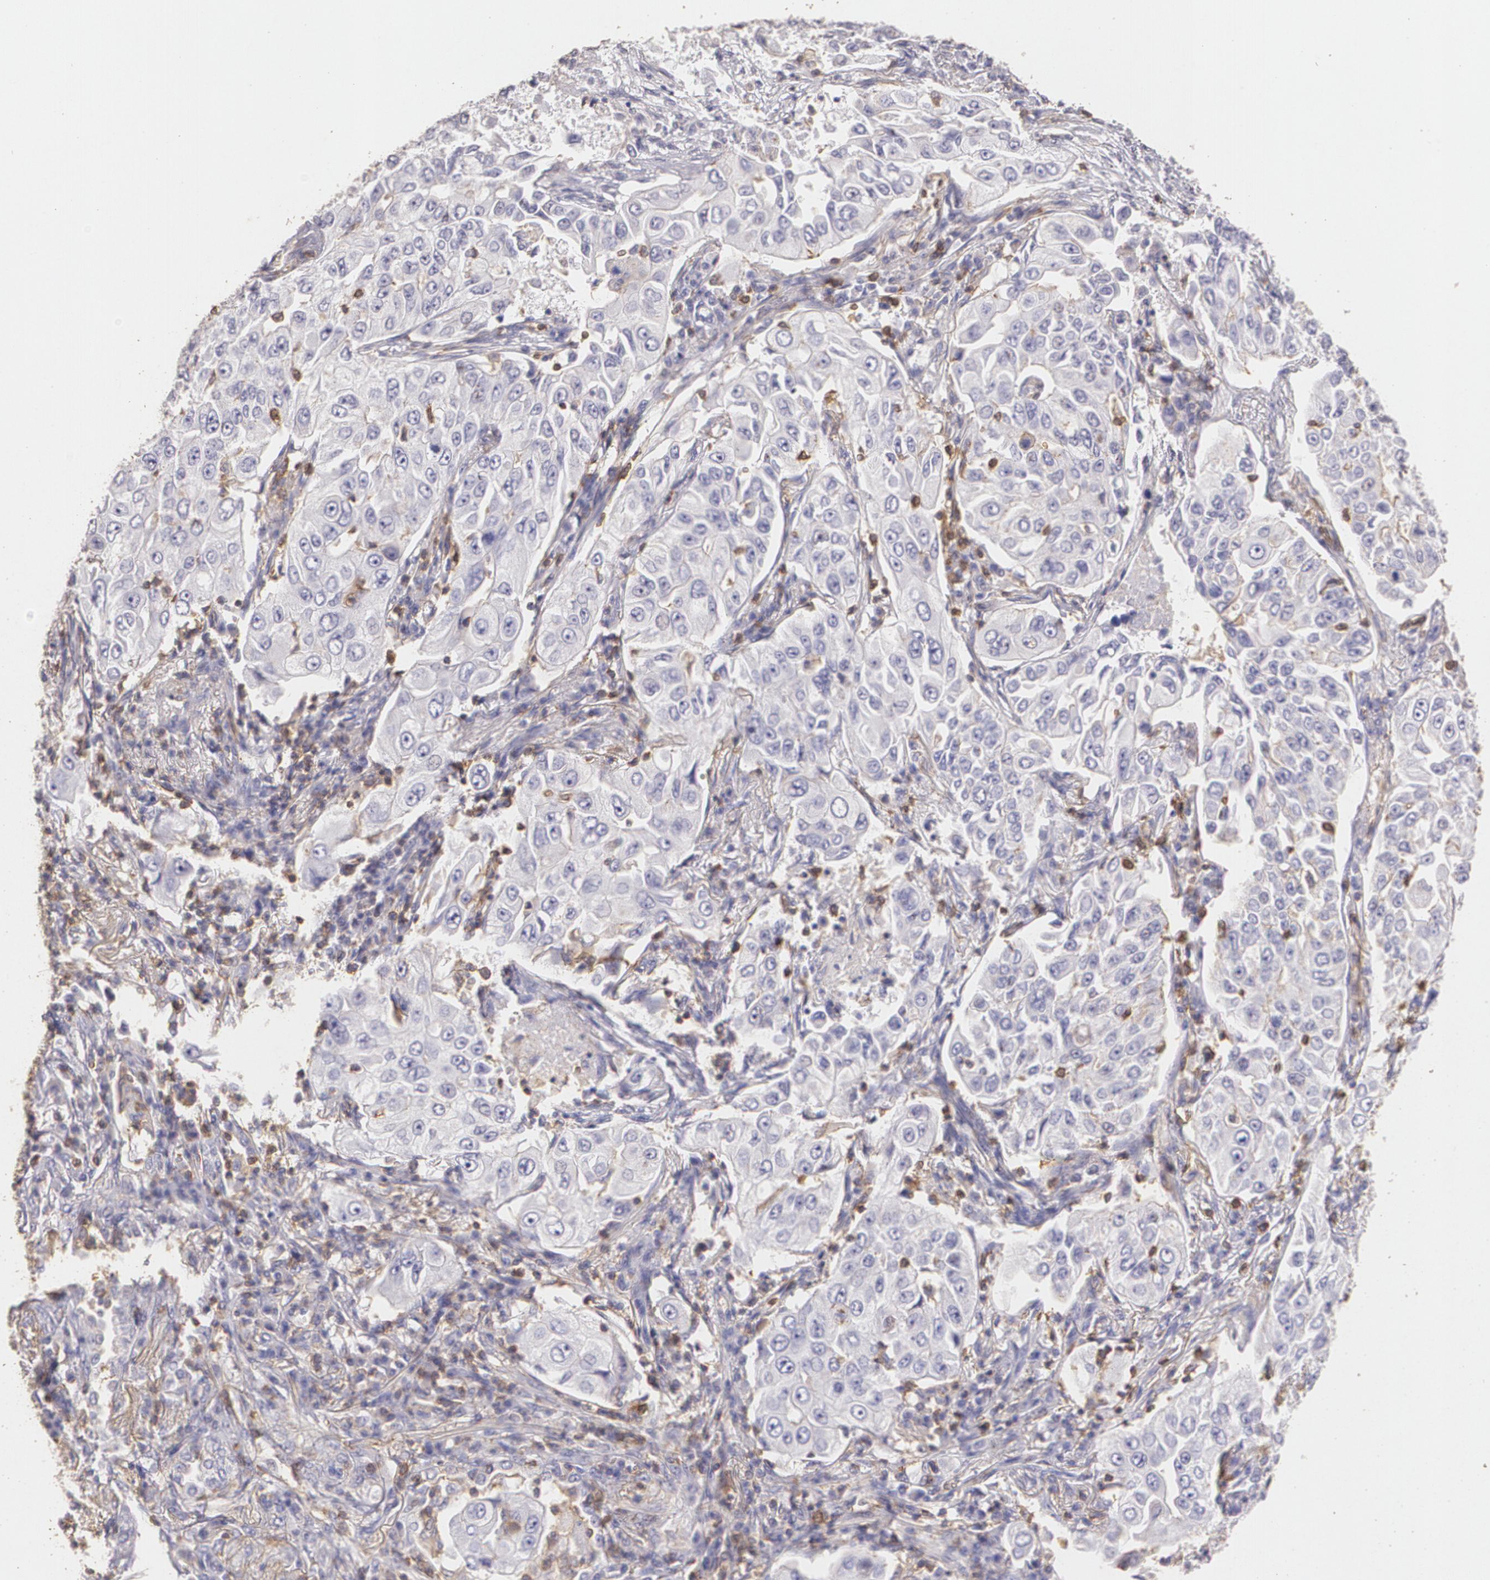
{"staining": {"intensity": "negative", "quantity": "none", "location": "none"}, "tissue": "lung cancer", "cell_type": "Tumor cells", "image_type": "cancer", "snomed": [{"axis": "morphology", "description": "Adenocarcinoma, NOS"}, {"axis": "topography", "description": "Lung"}], "caption": "This is an immunohistochemistry (IHC) photomicrograph of human lung cancer. There is no expression in tumor cells.", "gene": "TGFBR1", "patient": {"sex": "male", "age": 84}}